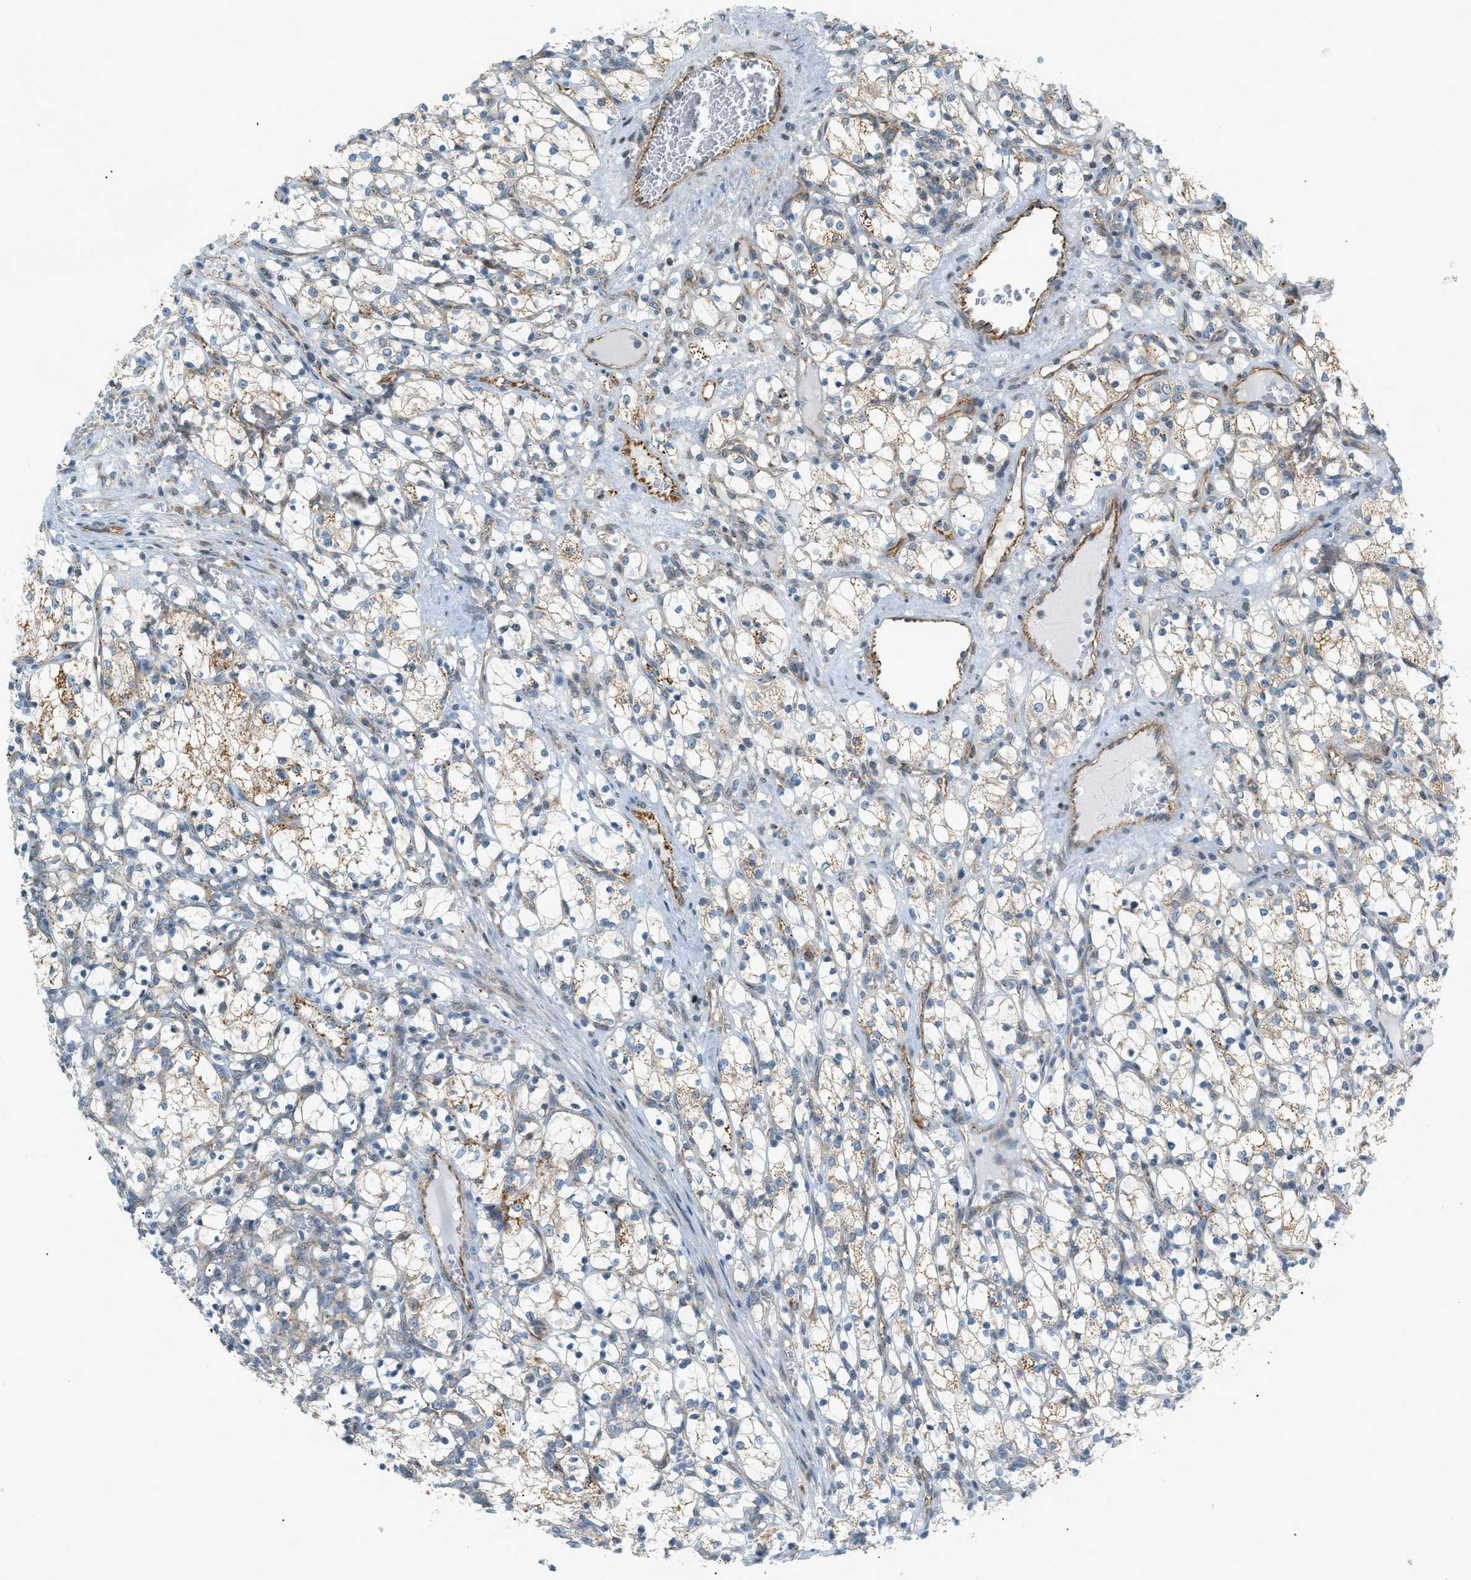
{"staining": {"intensity": "negative", "quantity": "none", "location": "none"}, "tissue": "renal cancer", "cell_type": "Tumor cells", "image_type": "cancer", "snomed": [{"axis": "morphology", "description": "Adenocarcinoma, NOS"}, {"axis": "topography", "description": "Kidney"}], "caption": "Tumor cells are negative for protein expression in human renal adenocarcinoma.", "gene": "PIGG", "patient": {"sex": "female", "age": 69}}